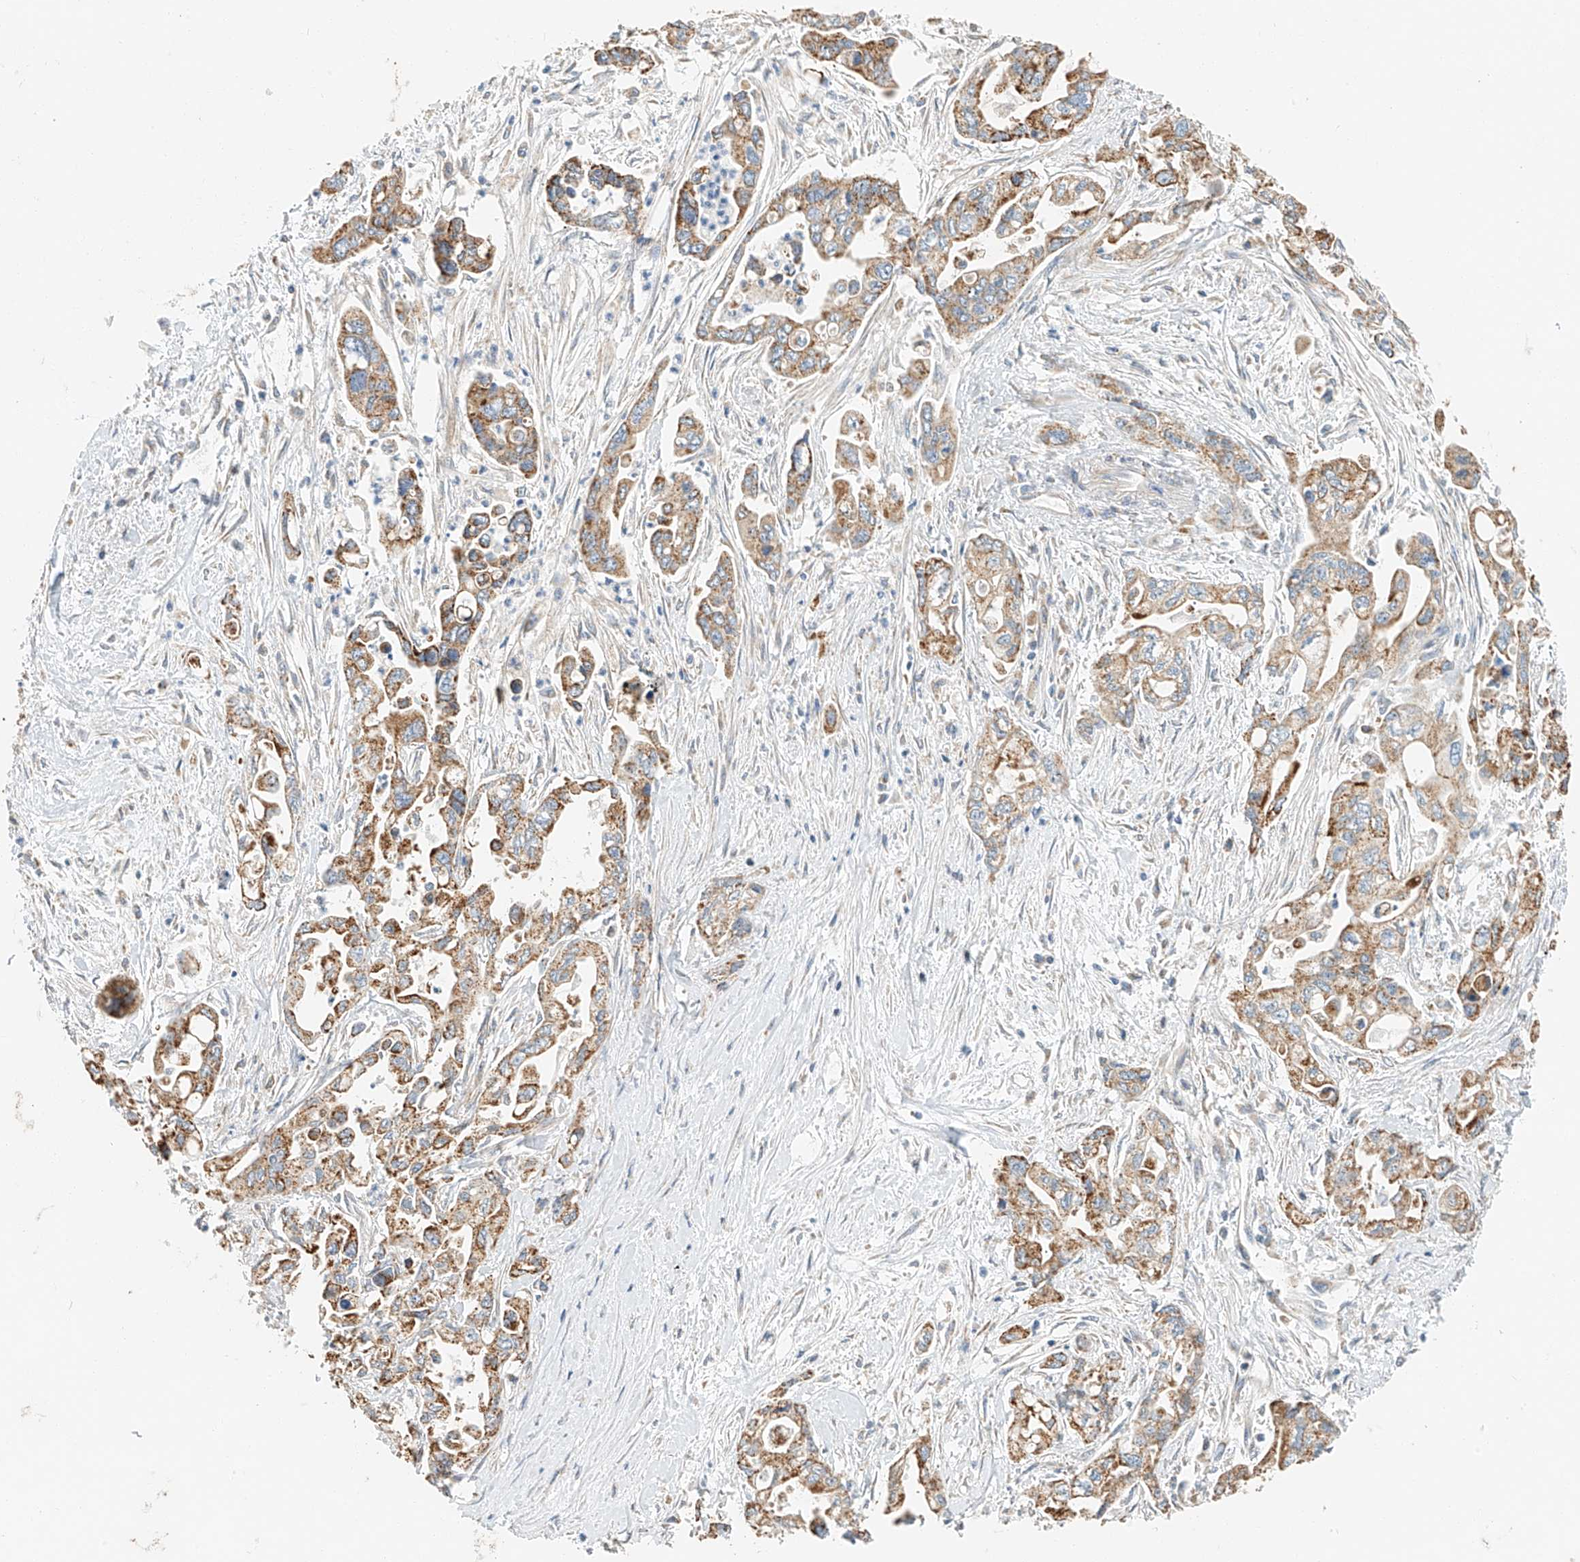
{"staining": {"intensity": "moderate", "quantity": ">75%", "location": "cytoplasmic/membranous"}, "tissue": "pancreatic cancer", "cell_type": "Tumor cells", "image_type": "cancer", "snomed": [{"axis": "morphology", "description": "Adenocarcinoma, NOS"}, {"axis": "topography", "description": "Pancreas"}], "caption": "The photomicrograph reveals staining of adenocarcinoma (pancreatic), revealing moderate cytoplasmic/membranous protein expression (brown color) within tumor cells.", "gene": "YIPF7", "patient": {"sex": "male", "age": 70}}